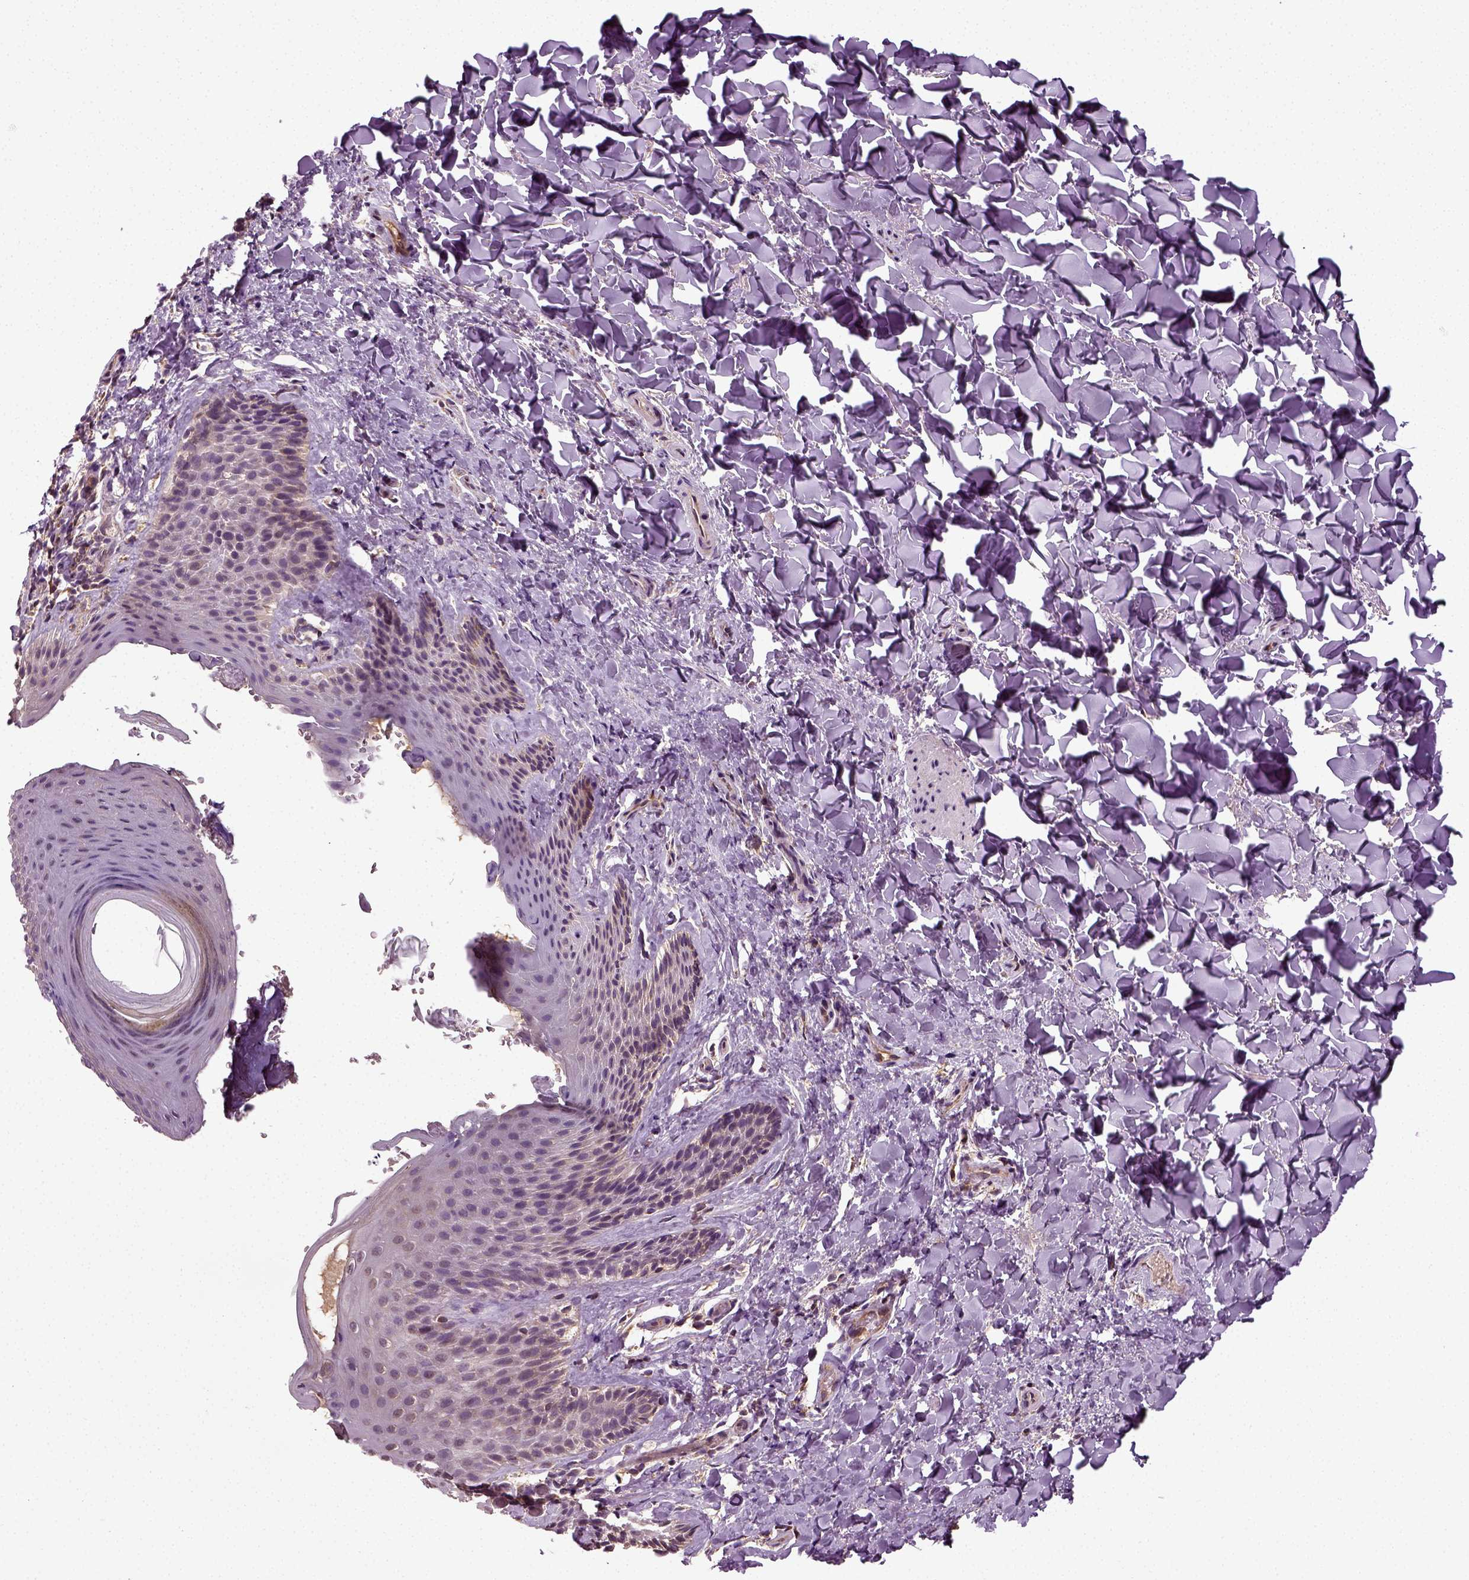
{"staining": {"intensity": "negative", "quantity": "none", "location": "none"}, "tissue": "skin", "cell_type": "Epidermal cells", "image_type": "normal", "snomed": [{"axis": "morphology", "description": "Normal tissue, NOS"}, {"axis": "topography", "description": "Anal"}], "caption": "A histopathology image of skin stained for a protein exhibits no brown staining in epidermal cells. (DAB (3,3'-diaminobenzidine) immunohistochemistry visualized using brightfield microscopy, high magnification).", "gene": "ERV3", "patient": {"sex": "male", "age": 36}}